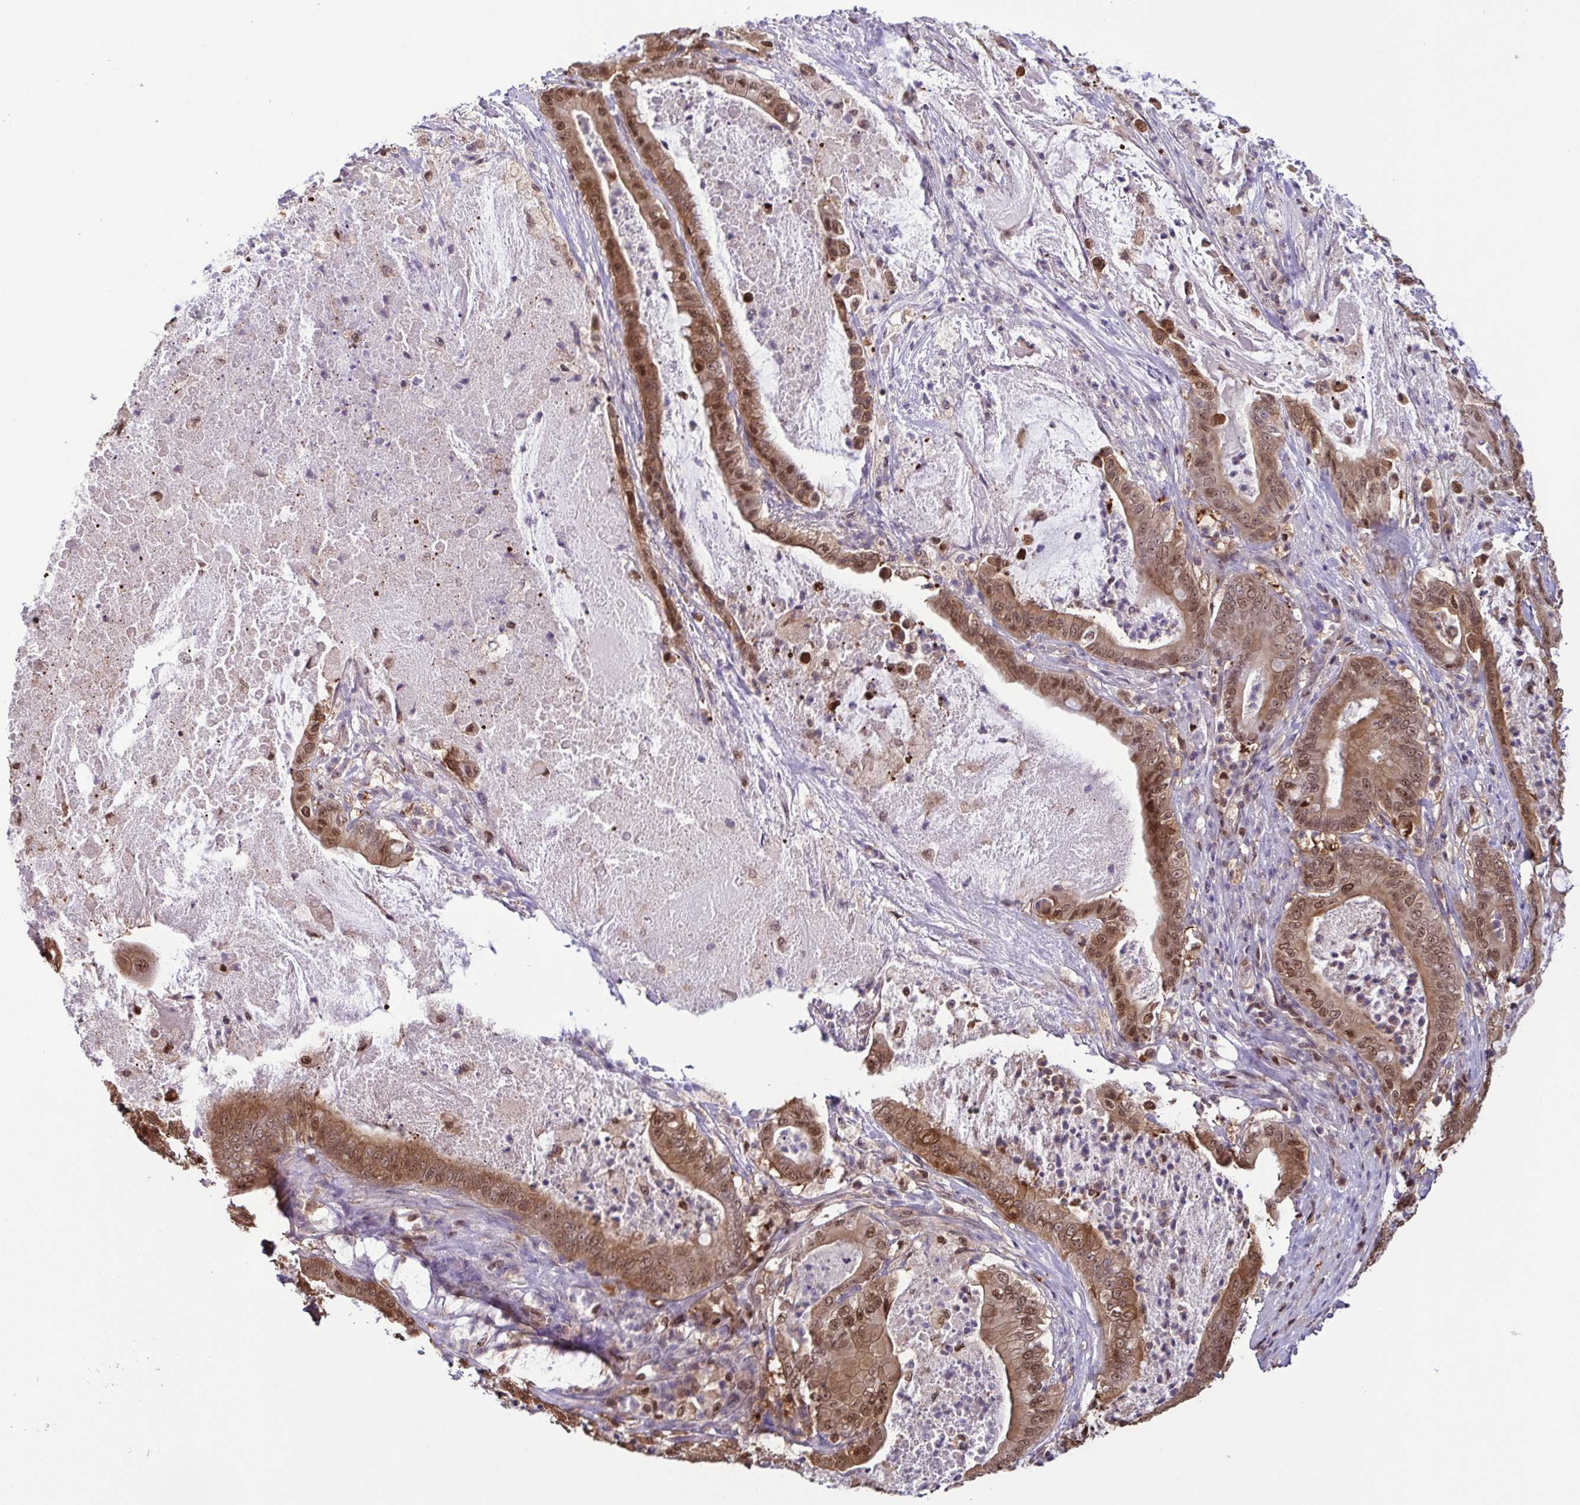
{"staining": {"intensity": "moderate", "quantity": ">75%", "location": "cytoplasmic/membranous,nuclear"}, "tissue": "pancreatic cancer", "cell_type": "Tumor cells", "image_type": "cancer", "snomed": [{"axis": "morphology", "description": "Adenocarcinoma, NOS"}, {"axis": "topography", "description": "Pancreas"}], "caption": "A high-resolution photomicrograph shows IHC staining of pancreatic cancer (adenocarcinoma), which exhibits moderate cytoplasmic/membranous and nuclear positivity in about >75% of tumor cells.", "gene": "PSMB9", "patient": {"sex": "male", "age": 71}}